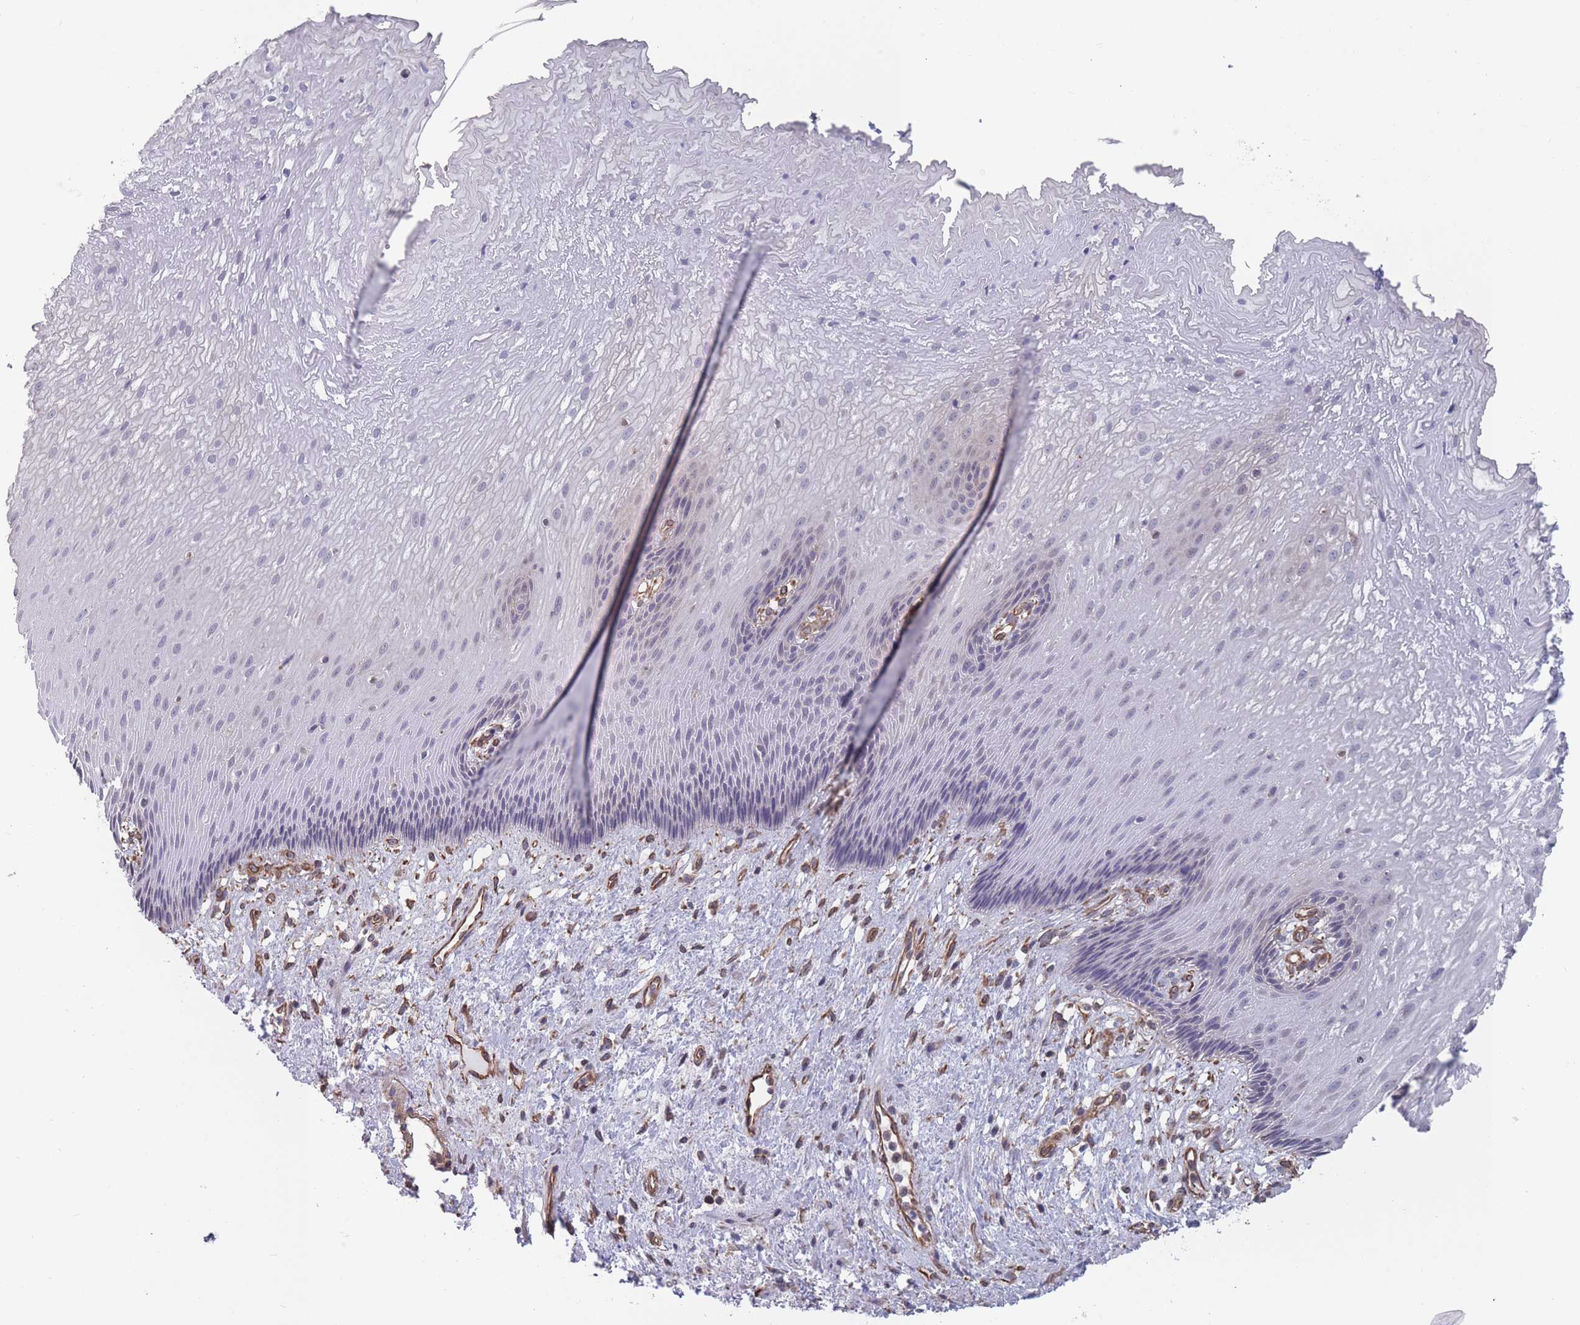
{"staining": {"intensity": "weak", "quantity": "<25%", "location": "cytoplasmic/membranous"}, "tissue": "esophagus", "cell_type": "Squamous epithelial cells", "image_type": "normal", "snomed": [{"axis": "morphology", "description": "Normal tissue, NOS"}, {"axis": "topography", "description": "Esophagus"}], "caption": "The photomicrograph demonstrates no staining of squamous epithelial cells in benign esophagus. The staining is performed using DAB brown chromogen with nuclei counter-stained in using hematoxylin.", "gene": "SLC1A6", "patient": {"sex": "male", "age": 60}}